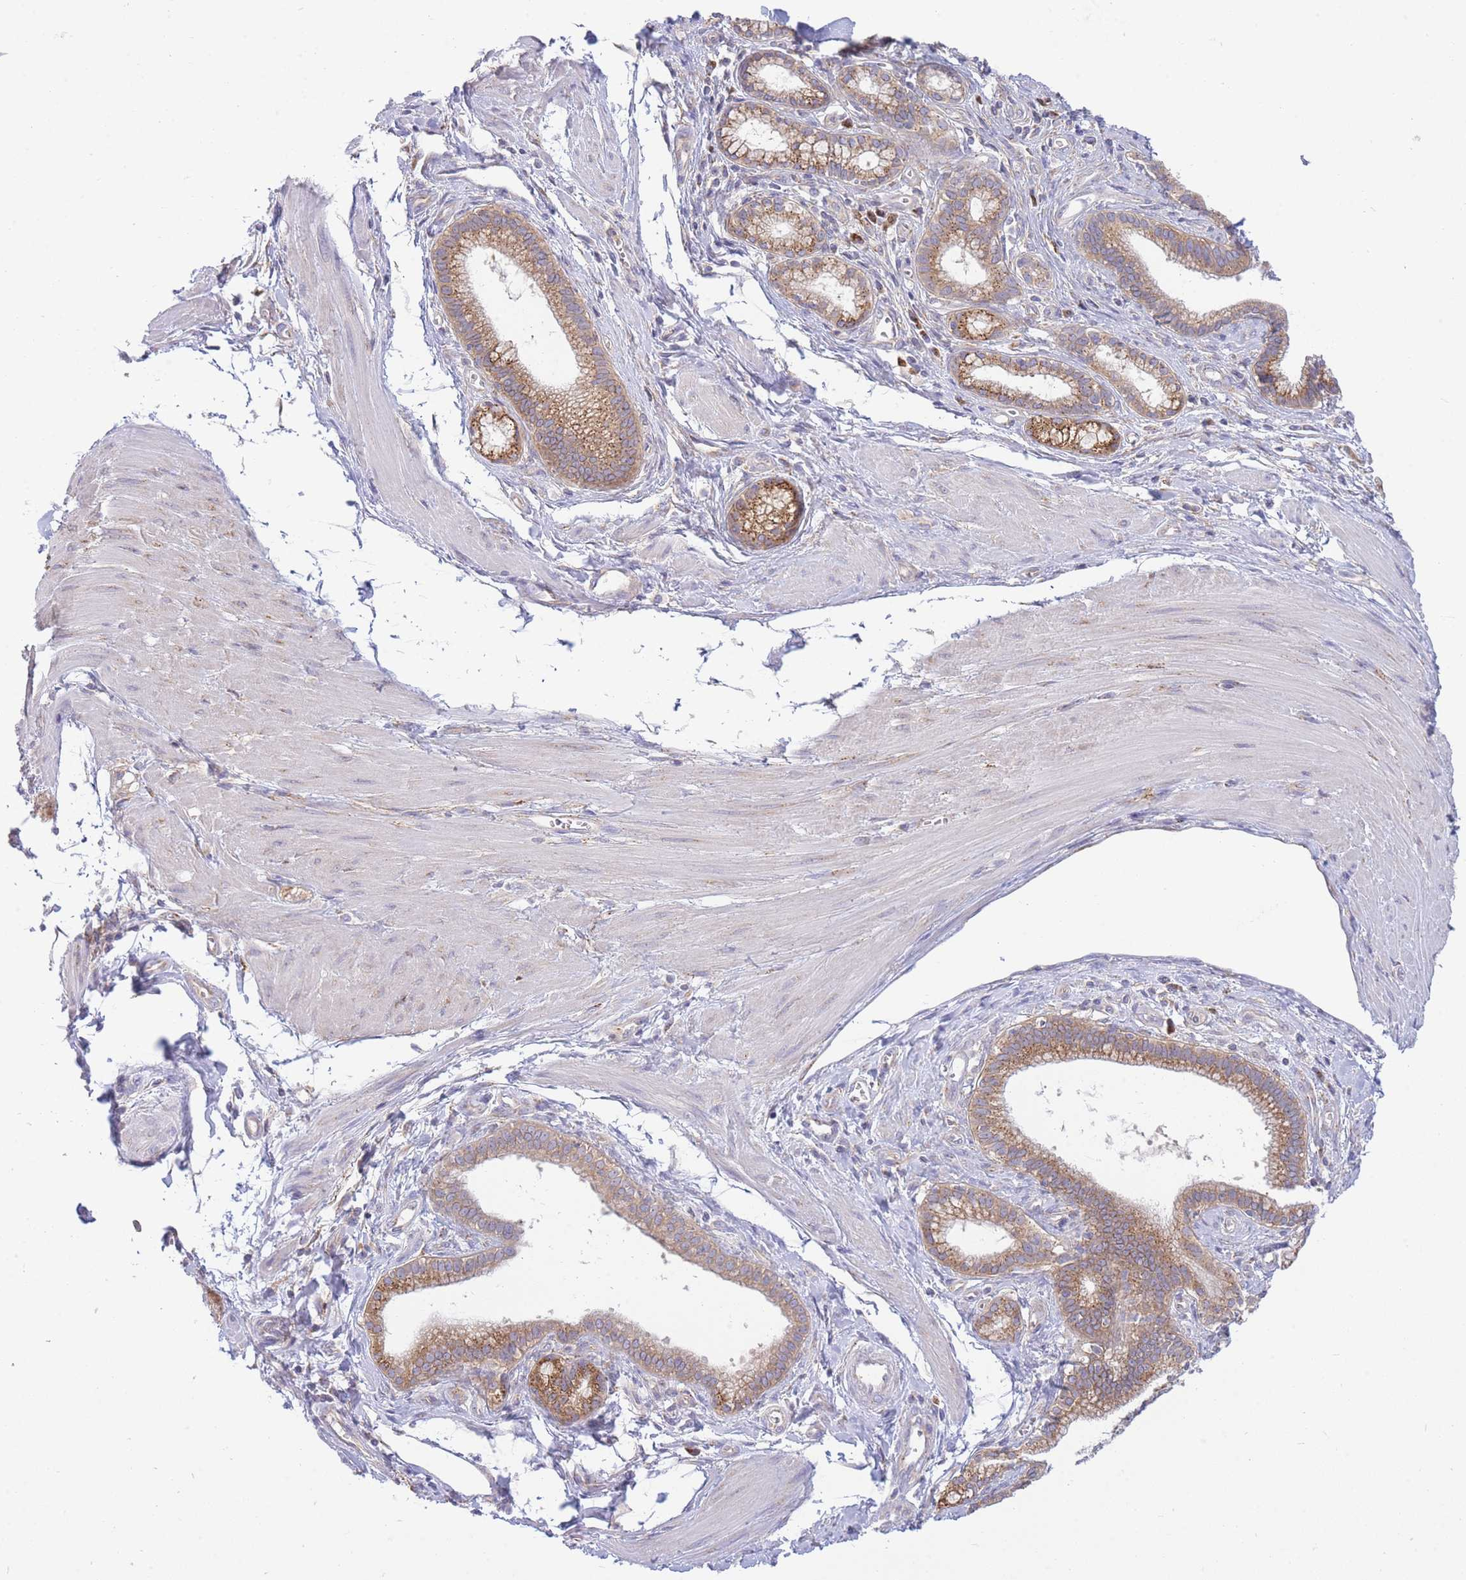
{"staining": {"intensity": "moderate", "quantity": ">75%", "location": "cytoplasmic/membranous"}, "tissue": "pancreatic cancer", "cell_type": "Tumor cells", "image_type": "cancer", "snomed": [{"axis": "morphology", "description": "Adenocarcinoma, NOS"}, {"axis": "topography", "description": "Pancreas"}], "caption": "IHC histopathology image of neoplastic tissue: human pancreatic adenocarcinoma stained using immunohistochemistry (IHC) demonstrates medium levels of moderate protein expression localized specifically in the cytoplasmic/membranous of tumor cells, appearing as a cytoplasmic/membranous brown color.", "gene": "COPG2", "patient": {"sex": "male", "age": 78}}